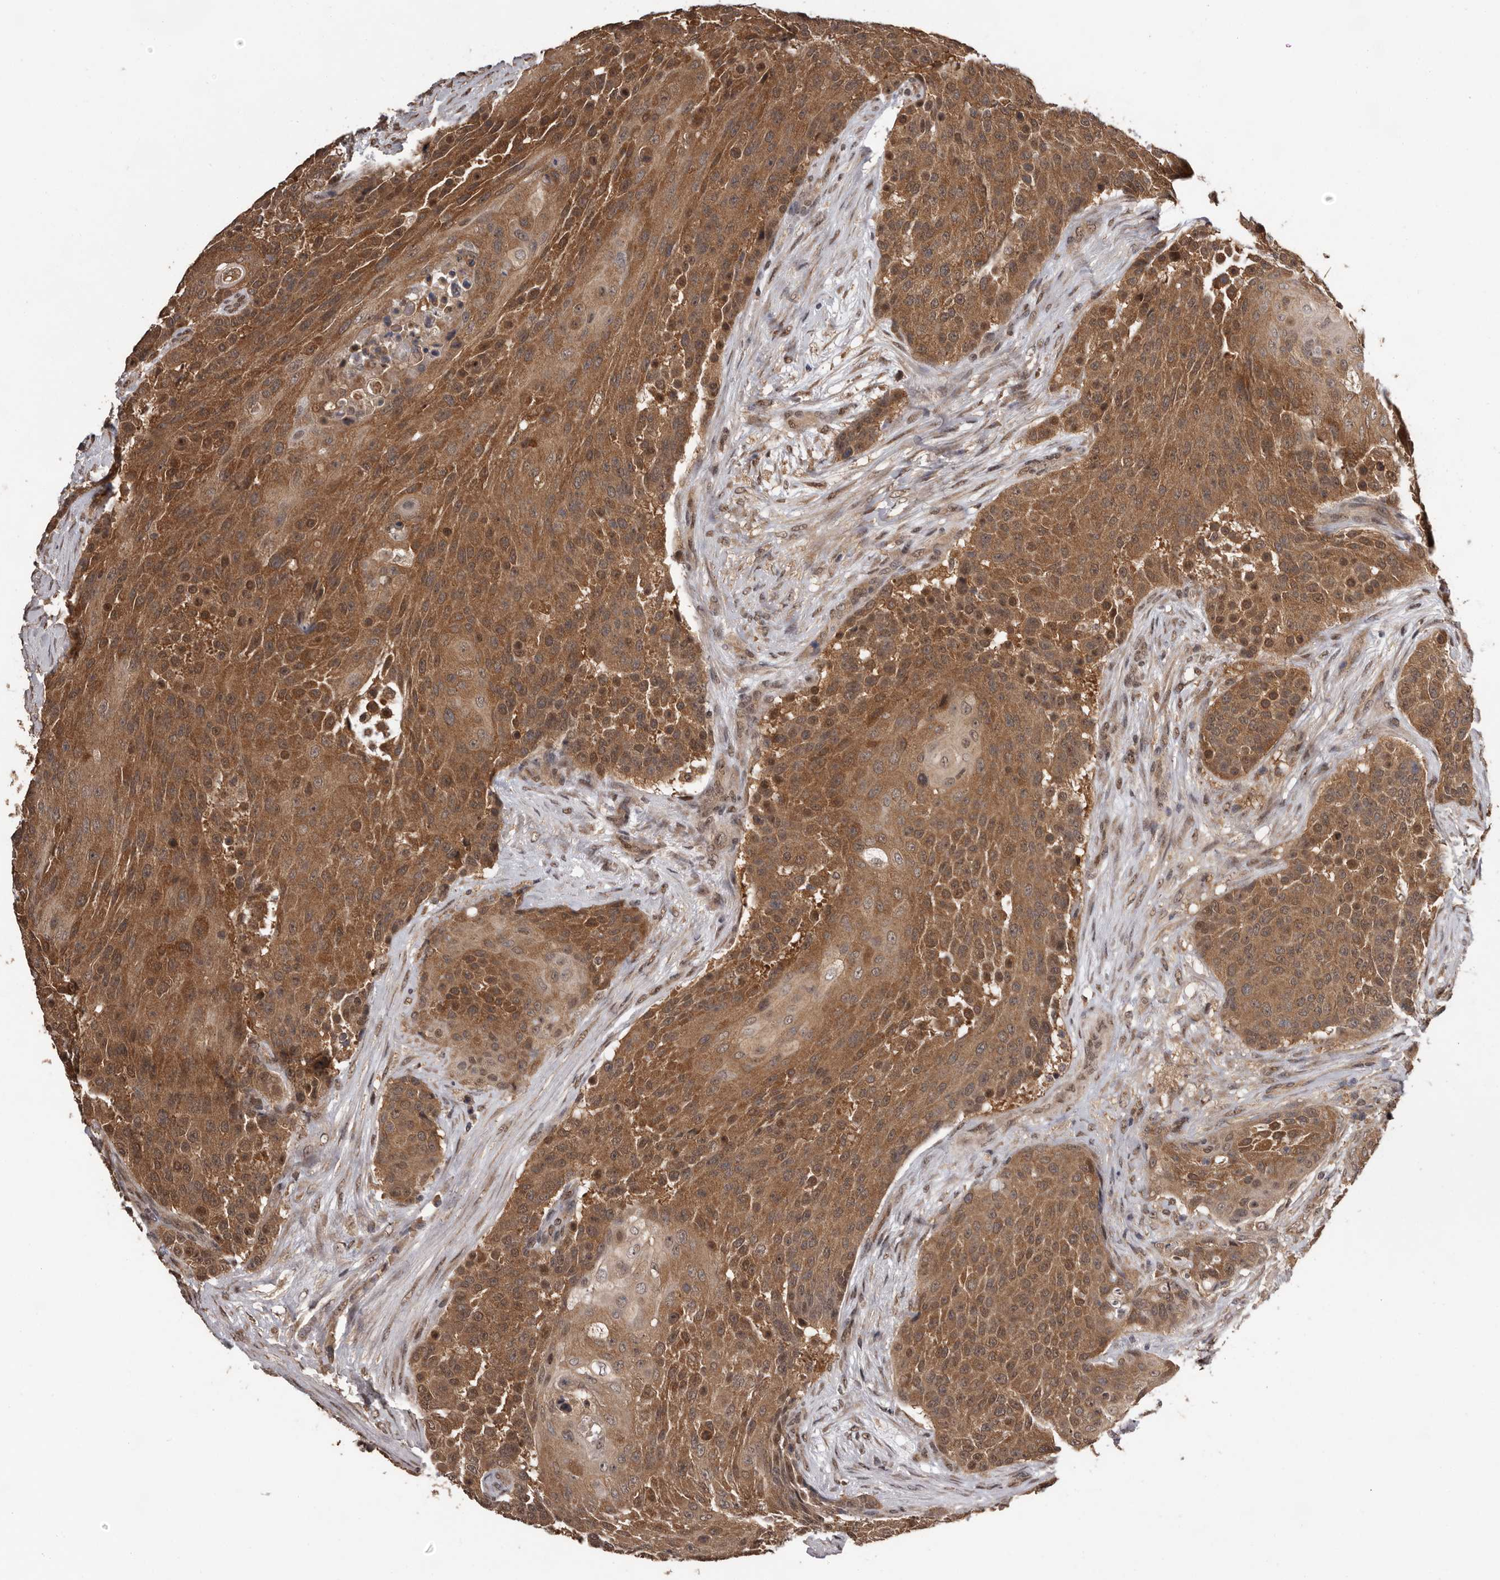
{"staining": {"intensity": "moderate", "quantity": ">75%", "location": "cytoplasmic/membranous,nuclear"}, "tissue": "urothelial cancer", "cell_type": "Tumor cells", "image_type": "cancer", "snomed": [{"axis": "morphology", "description": "Urothelial carcinoma, High grade"}, {"axis": "topography", "description": "Urinary bladder"}], "caption": "Moderate cytoplasmic/membranous and nuclear protein positivity is present in about >75% of tumor cells in urothelial carcinoma (high-grade). The protein is stained brown, and the nuclei are stained in blue (DAB IHC with brightfield microscopy, high magnification).", "gene": "VPS37A", "patient": {"sex": "female", "age": 63}}